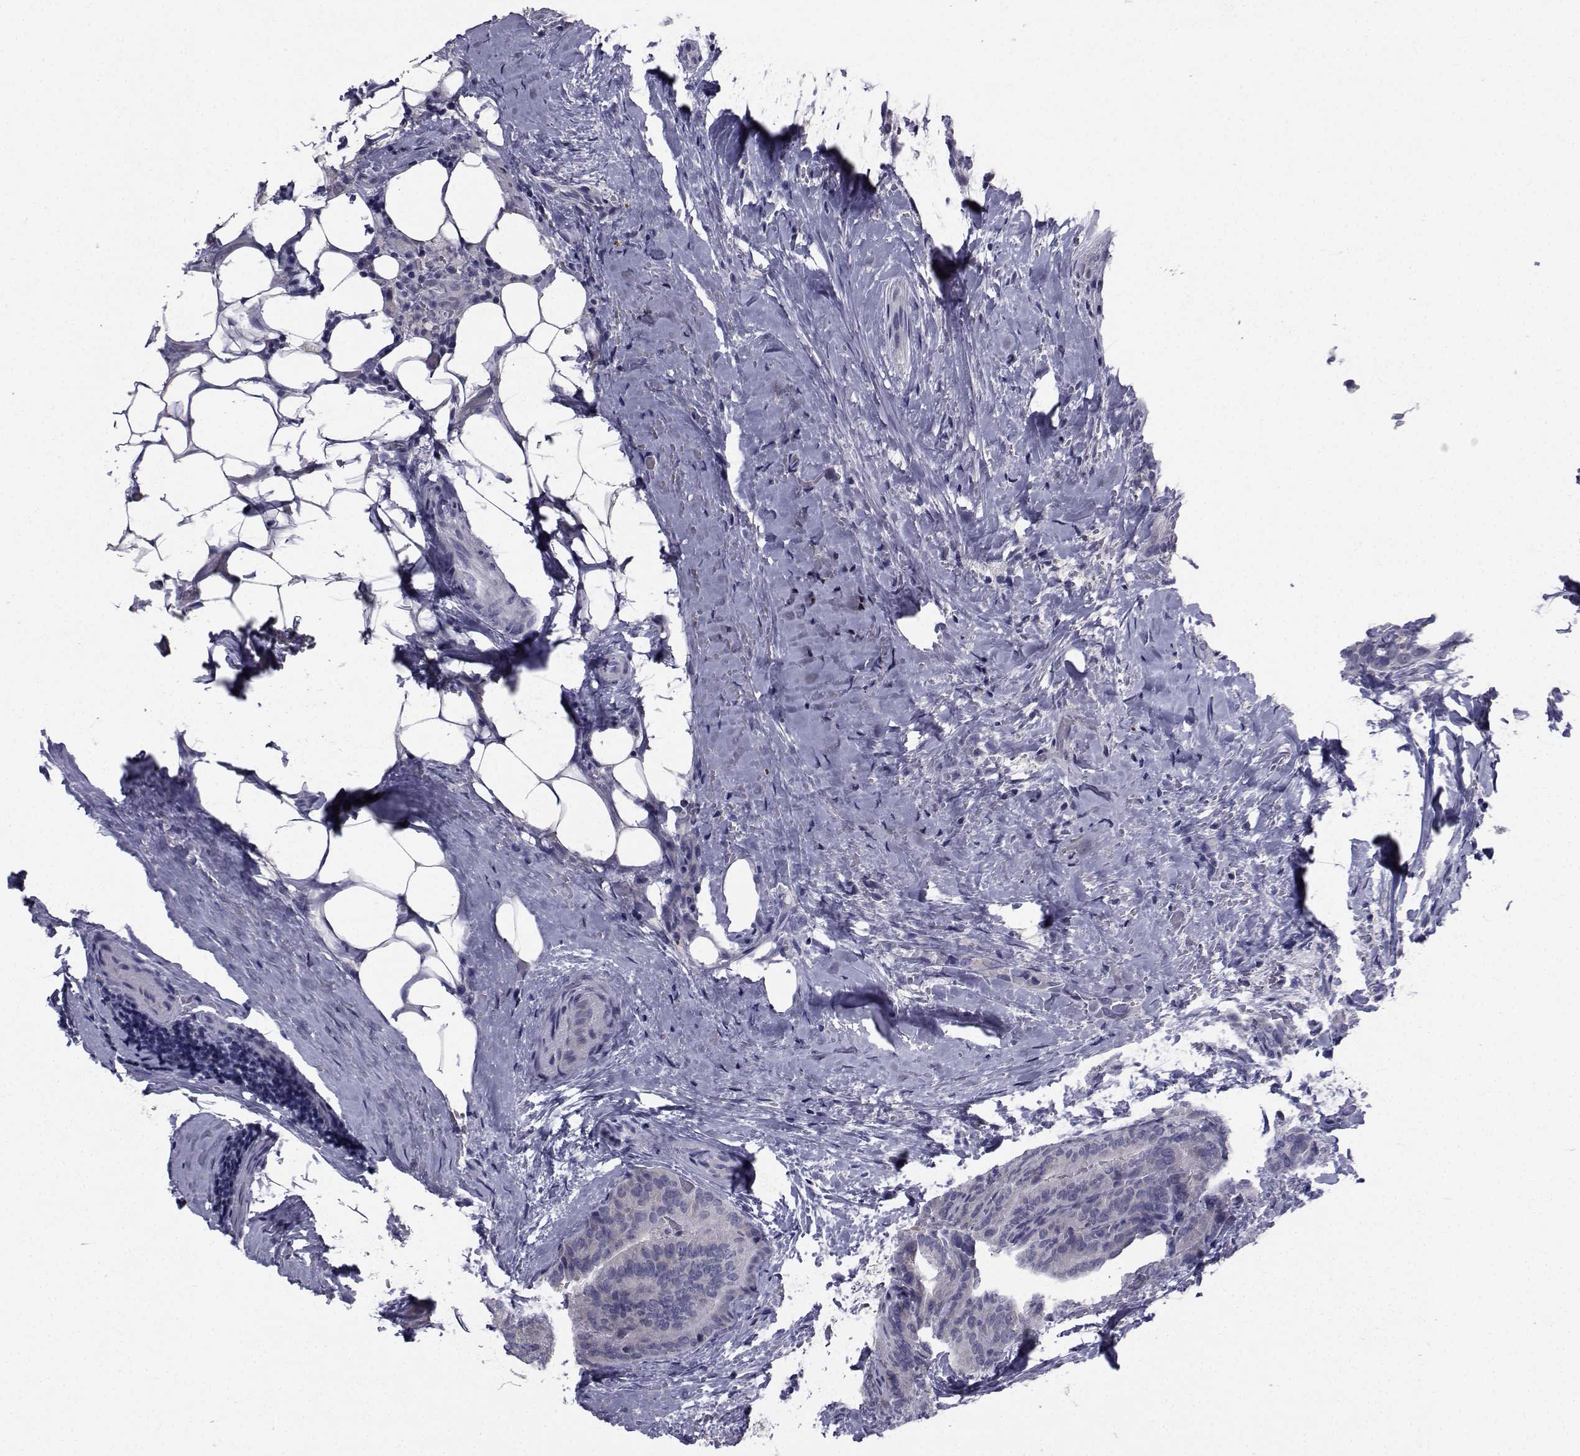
{"staining": {"intensity": "negative", "quantity": "none", "location": "none"}, "tissue": "thyroid cancer", "cell_type": "Tumor cells", "image_type": "cancer", "snomed": [{"axis": "morphology", "description": "Papillary adenocarcinoma, NOS"}, {"axis": "topography", "description": "Thyroid gland"}], "caption": "Thyroid cancer was stained to show a protein in brown. There is no significant staining in tumor cells. (DAB immunohistochemistry with hematoxylin counter stain).", "gene": "CHRNA1", "patient": {"sex": "male", "age": 61}}